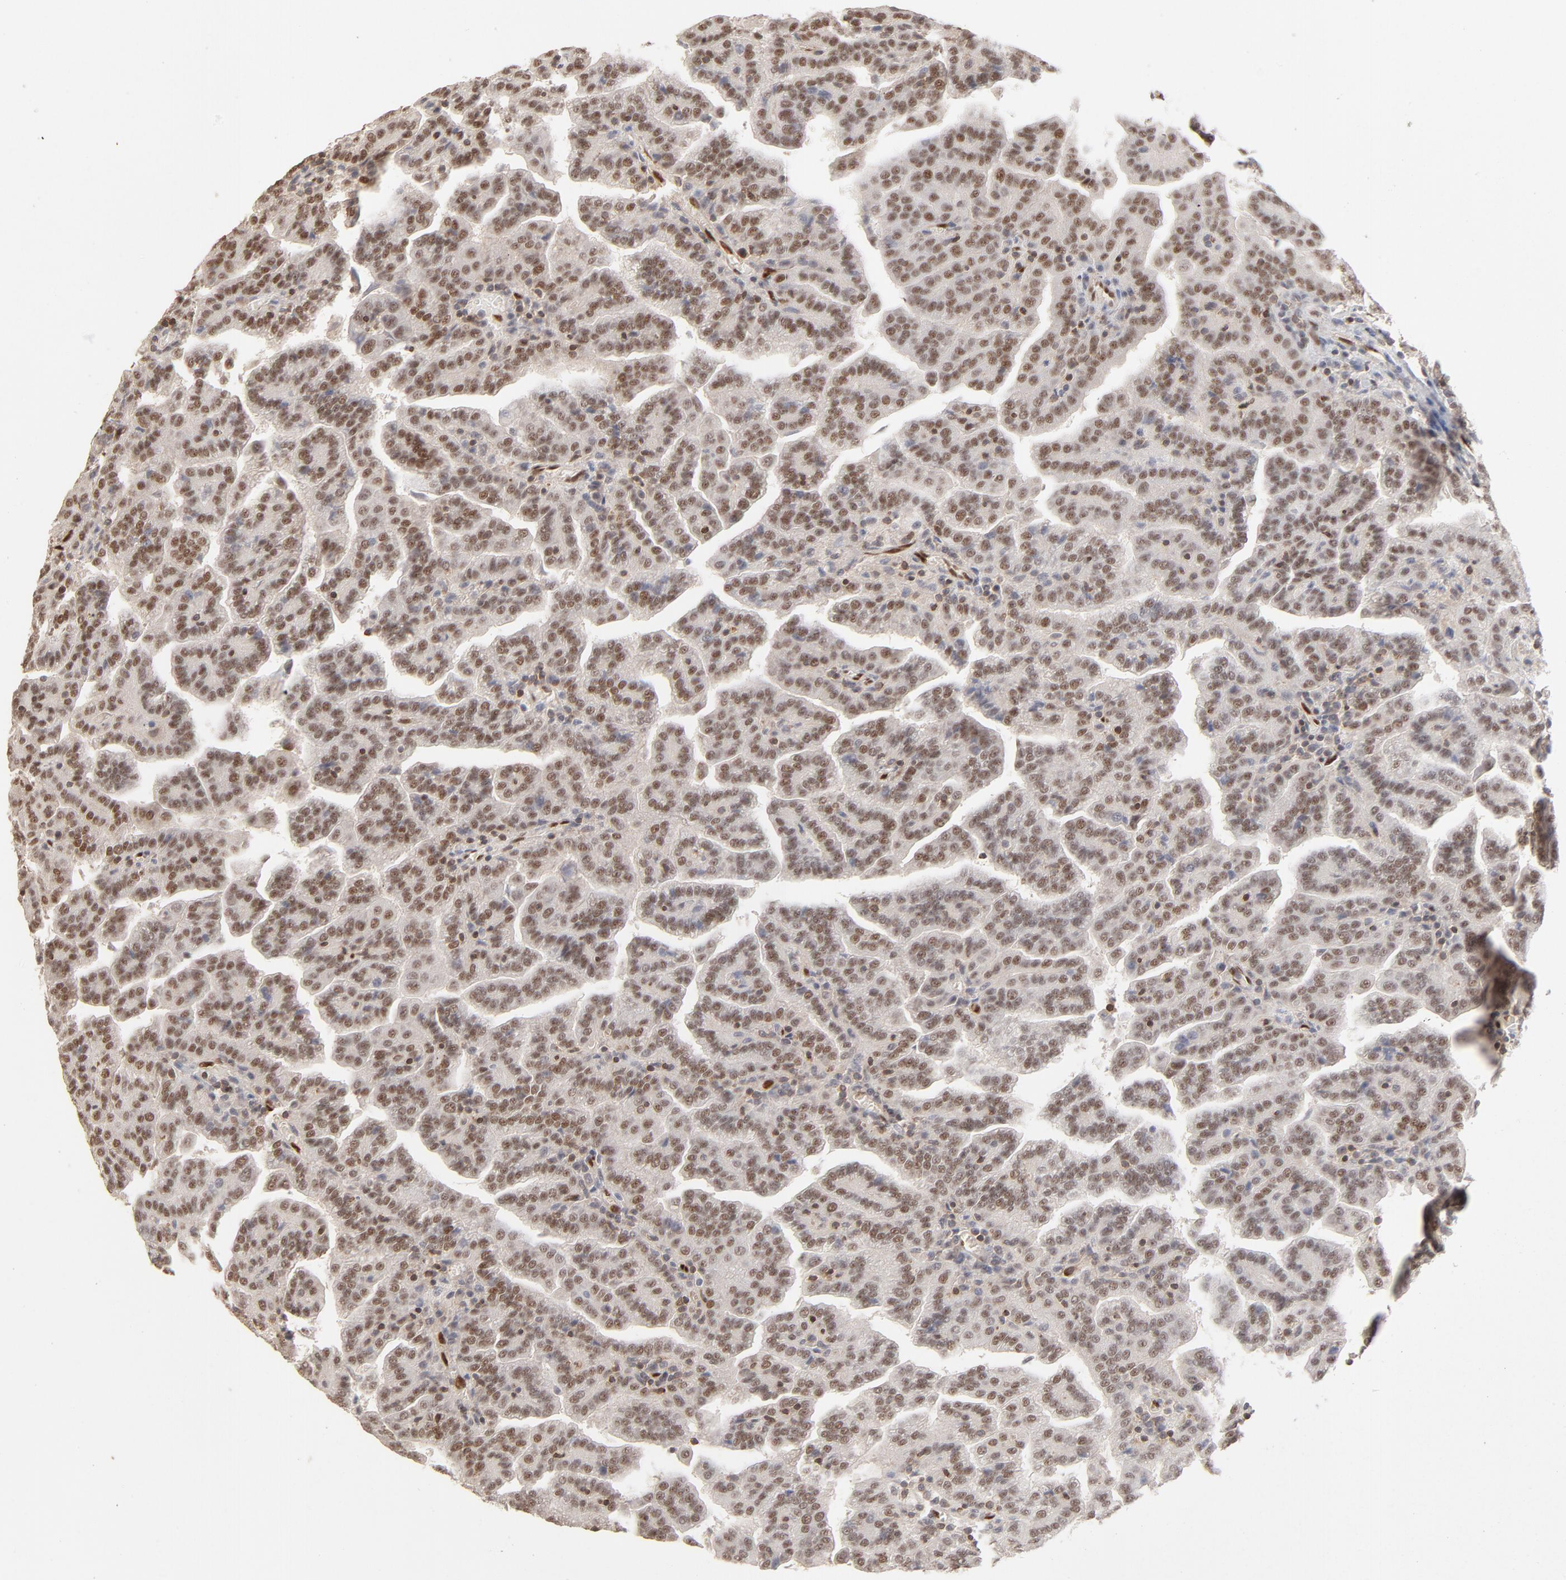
{"staining": {"intensity": "moderate", "quantity": ">75%", "location": "nuclear"}, "tissue": "renal cancer", "cell_type": "Tumor cells", "image_type": "cancer", "snomed": [{"axis": "morphology", "description": "Adenocarcinoma, NOS"}, {"axis": "topography", "description": "Kidney"}], "caption": "About >75% of tumor cells in human renal cancer reveal moderate nuclear protein expression as visualized by brown immunohistochemical staining.", "gene": "NFIB", "patient": {"sex": "male", "age": 61}}